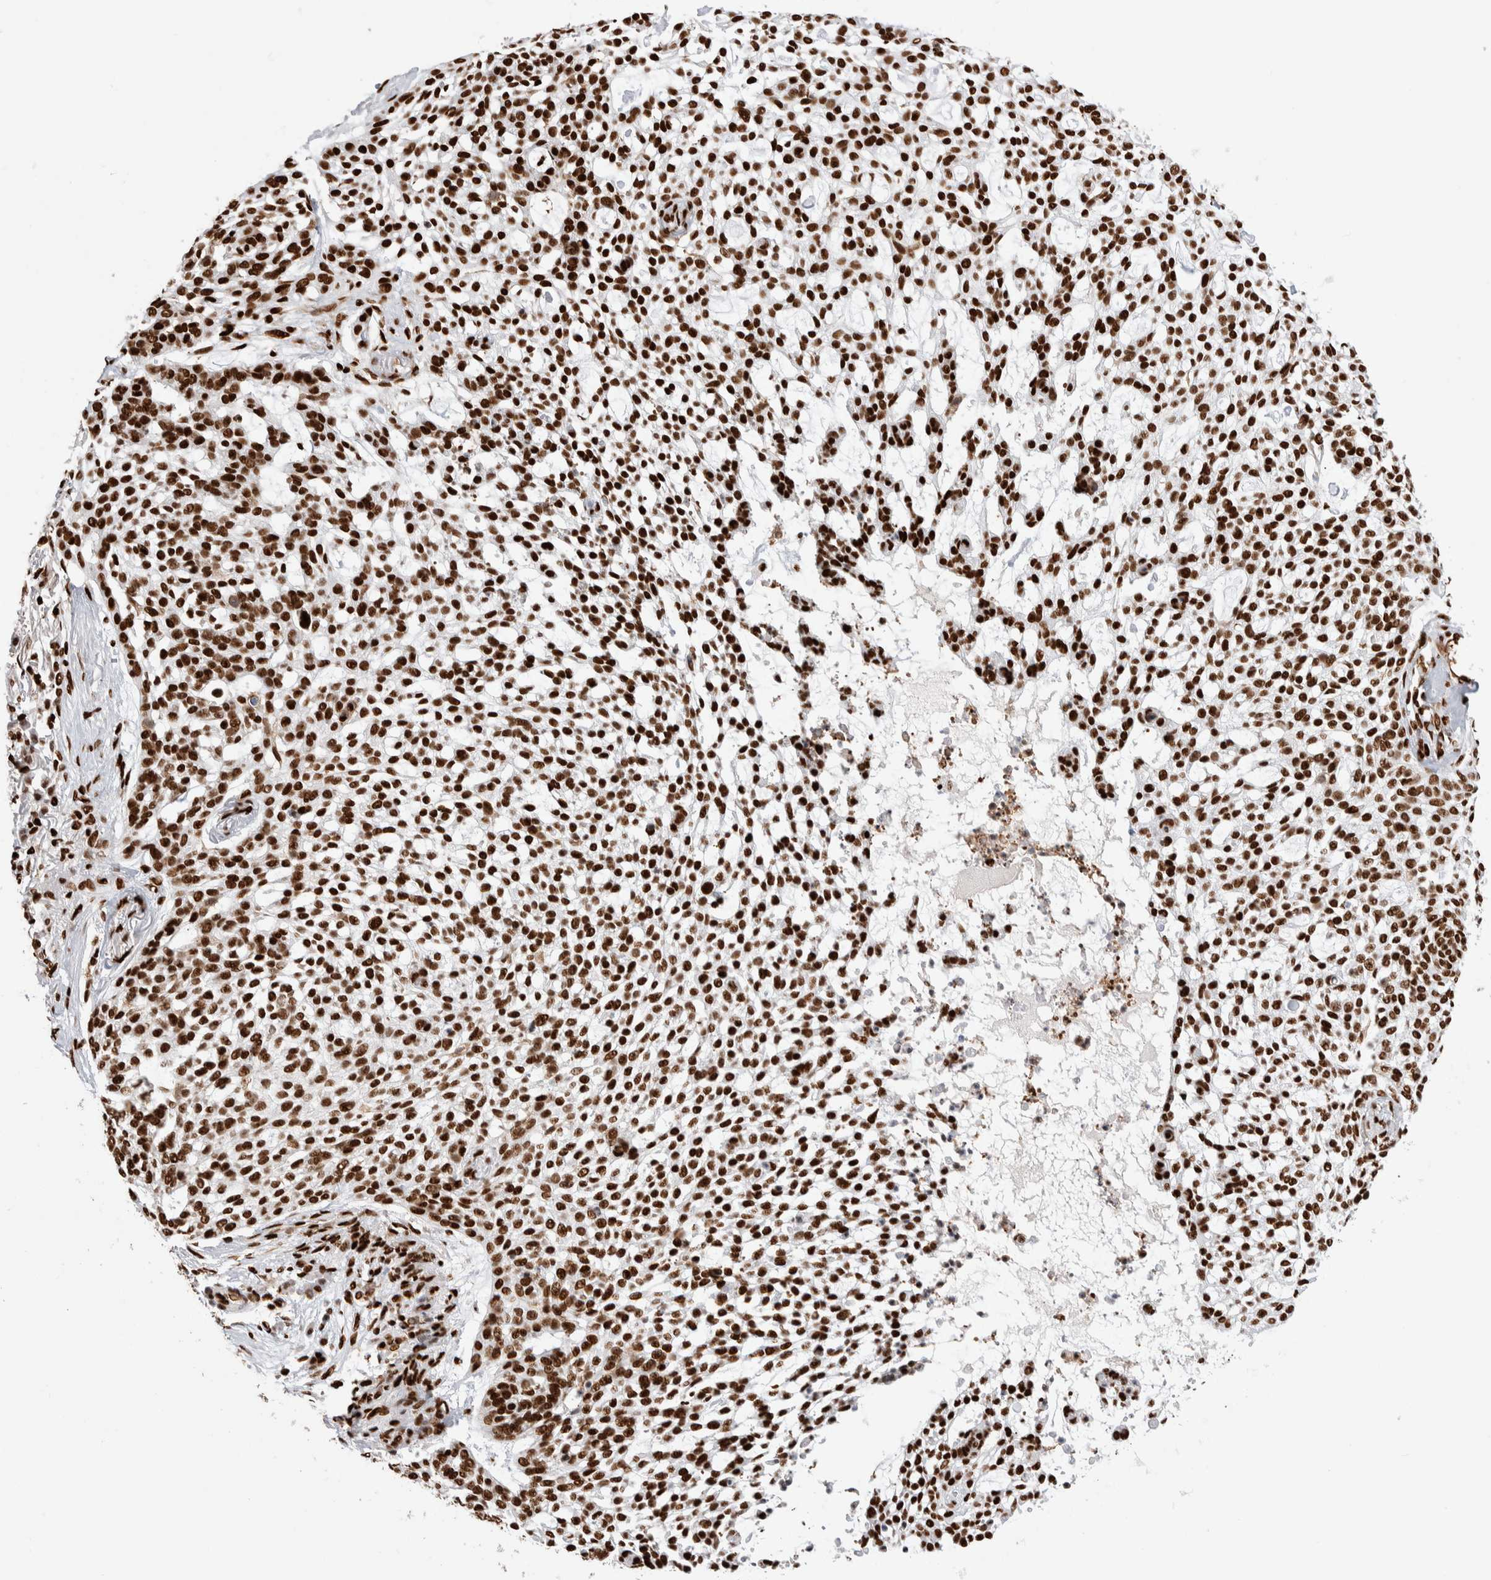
{"staining": {"intensity": "strong", "quantity": ">75%", "location": "nuclear"}, "tissue": "skin cancer", "cell_type": "Tumor cells", "image_type": "cancer", "snomed": [{"axis": "morphology", "description": "Basal cell carcinoma"}, {"axis": "topography", "description": "Skin"}], "caption": "Approximately >75% of tumor cells in skin cancer demonstrate strong nuclear protein positivity as visualized by brown immunohistochemical staining.", "gene": "RNASEK-C17orf49", "patient": {"sex": "female", "age": 64}}